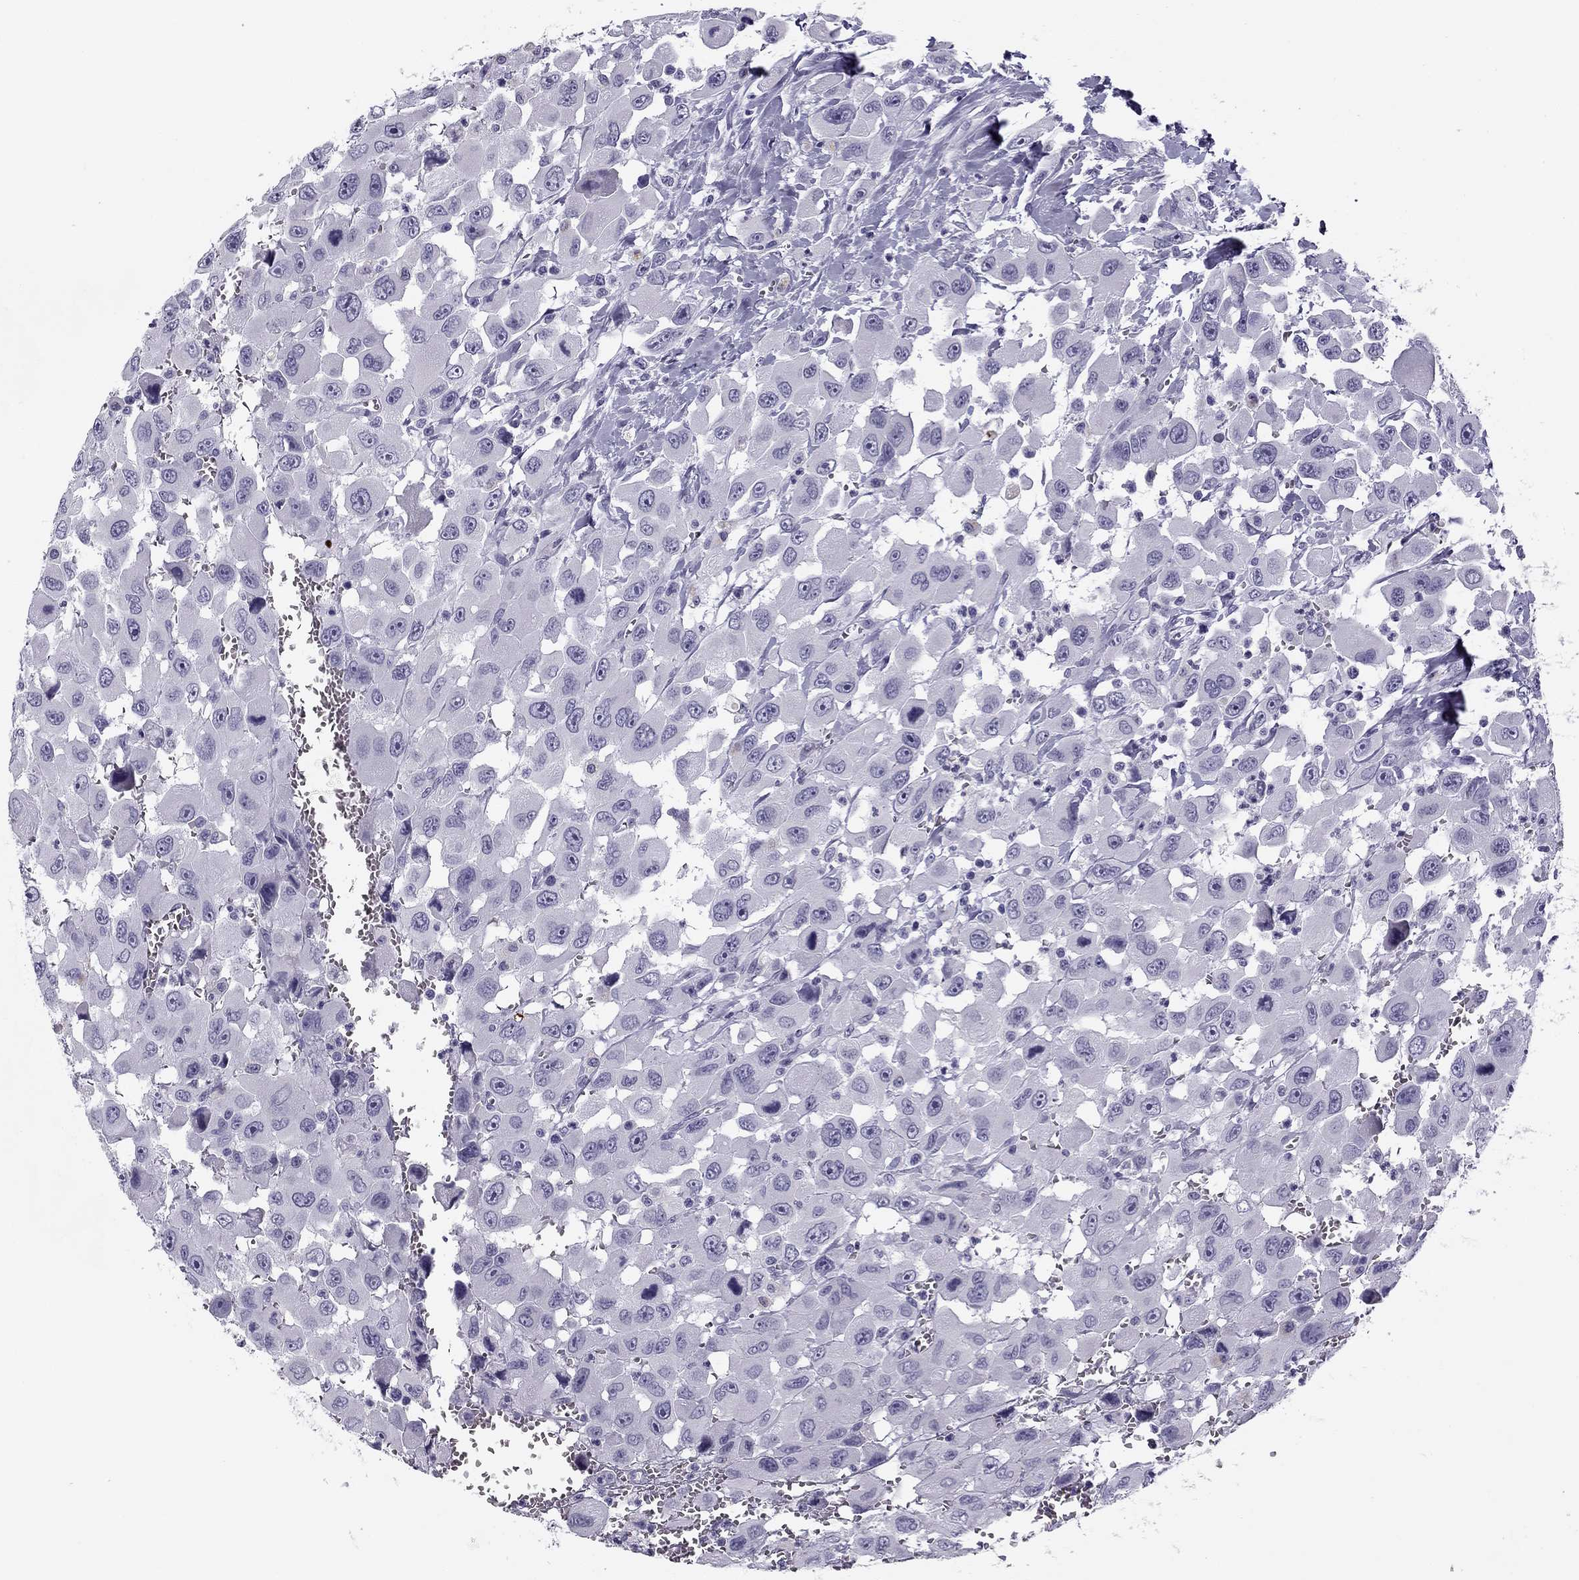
{"staining": {"intensity": "negative", "quantity": "none", "location": "none"}, "tissue": "head and neck cancer", "cell_type": "Tumor cells", "image_type": "cancer", "snomed": [{"axis": "morphology", "description": "Squamous cell carcinoma, NOS"}, {"axis": "morphology", "description": "Squamous cell carcinoma, metastatic, NOS"}, {"axis": "topography", "description": "Oral tissue"}, {"axis": "topography", "description": "Head-Neck"}], "caption": "Human head and neck cancer (squamous cell carcinoma) stained for a protein using immunohistochemistry demonstrates no positivity in tumor cells.", "gene": "MC5R", "patient": {"sex": "female", "age": 85}}